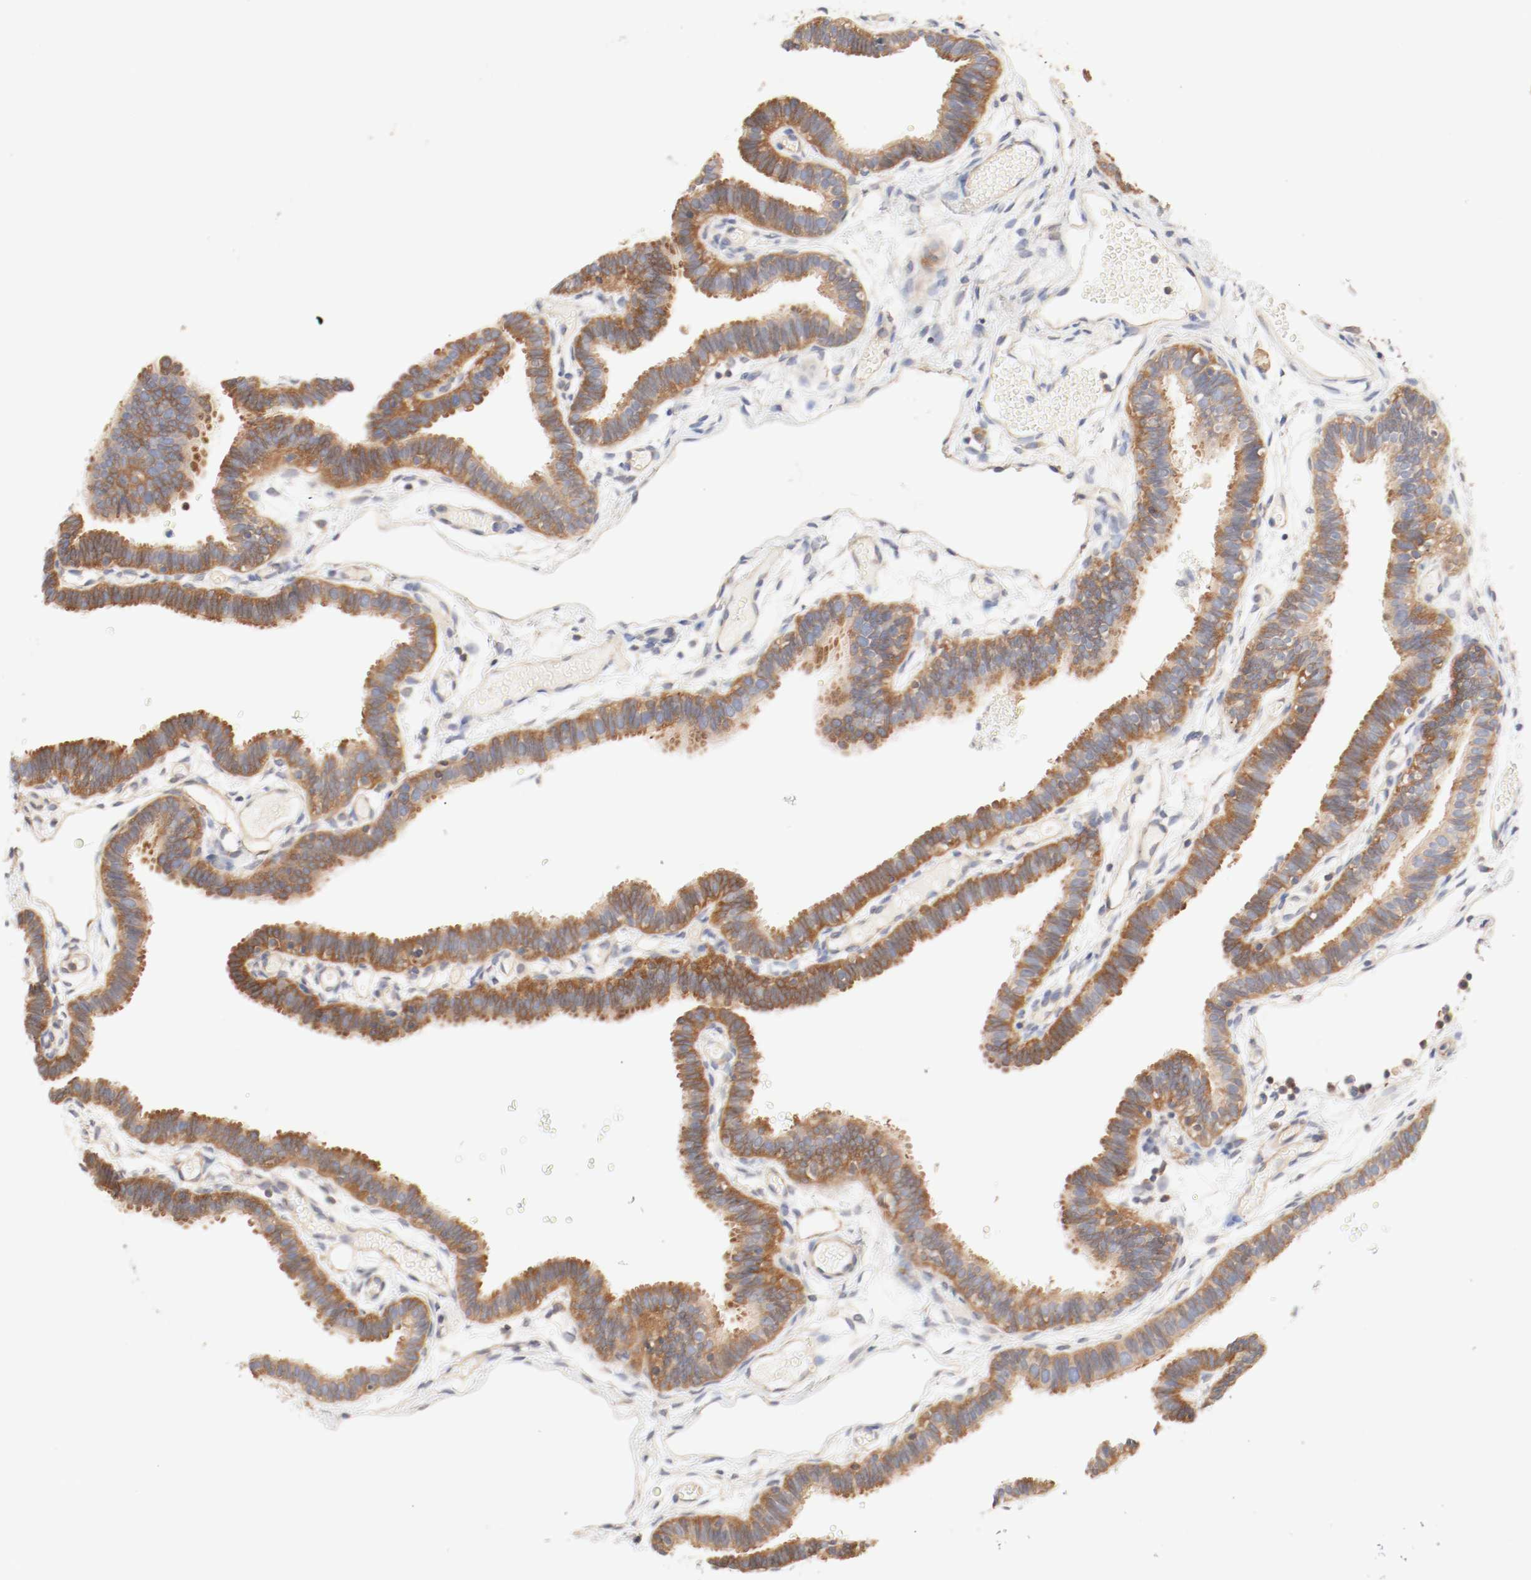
{"staining": {"intensity": "strong", "quantity": ">75%", "location": "cytoplasmic/membranous"}, "tissue": "fallopian tube", "cell_type": "Glandular cells", "image_type": "normal", "snomed": [{"axis": "morphology", "description": "Normal tissue, NOS"}, {"axis": "topography", "description": "Fallopian tube"}], "caption": "A brown stain shows strong cytoplasmic/membranous staining of a protein in glandular cells of benign human fallopian tube. (DAB IHC with brightfield microscopy, high magnification).", "gene": "GIT1", "patient": {"sex": "female", "age": 29}}